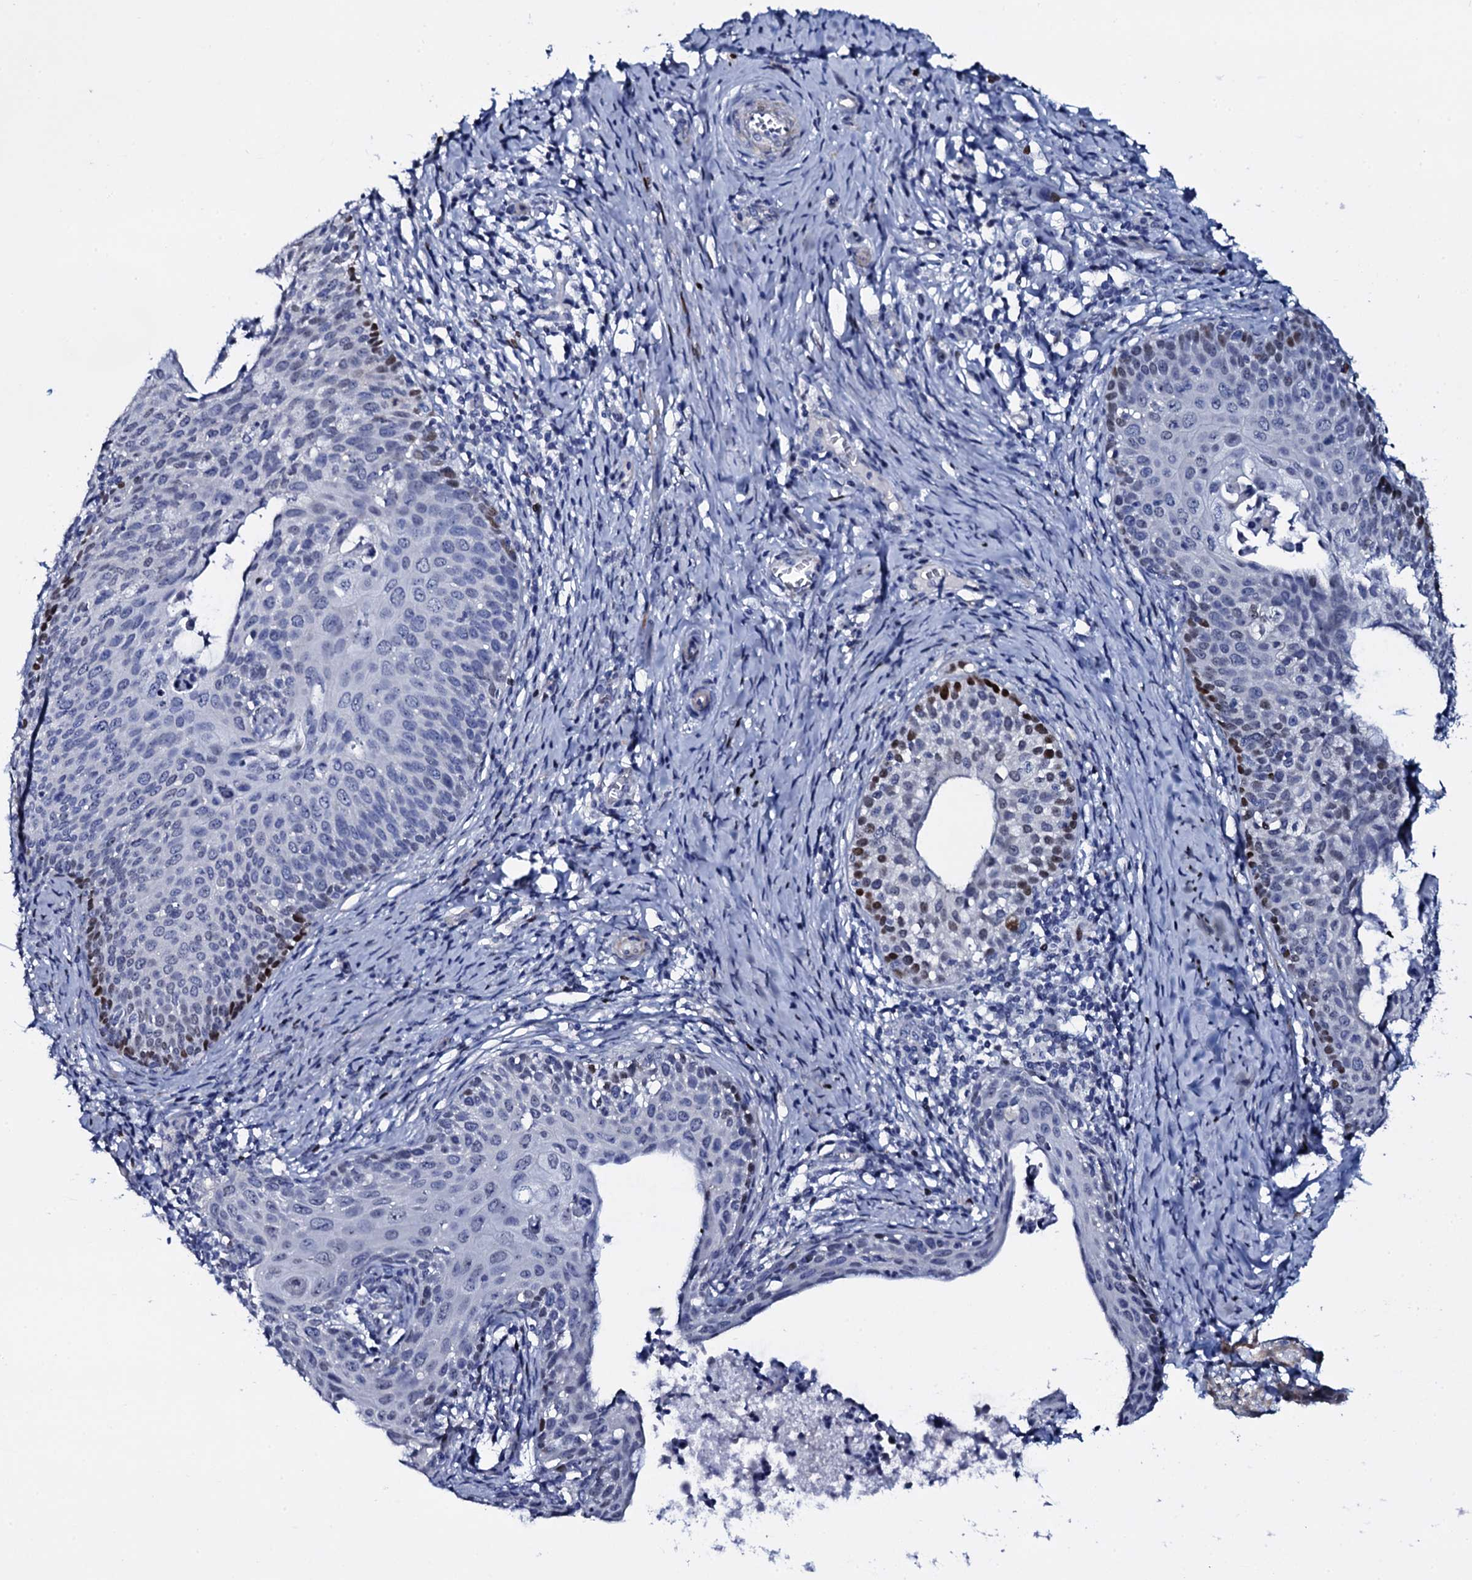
{"staining": {"intensity": "moderate", "quantity": "<25%", "location": "nuclear"}, "tissue": "cervical cancer", "cell_type": "Tumor cells", "image_type": "cancer", "snomed": [{"axis": "morphology", "description": "Squamous cell carcinoma, NOS"}, {"axis": "topography", "description": "Cervix"}], "caption": "Protein positivity by IHC shows moderate nuclear positivity in approximately <25% of tumor cells in squamous cell carcinoma (cervical).", "gene": "NPM2", "patient": {"sex": "female", "age": 52}}